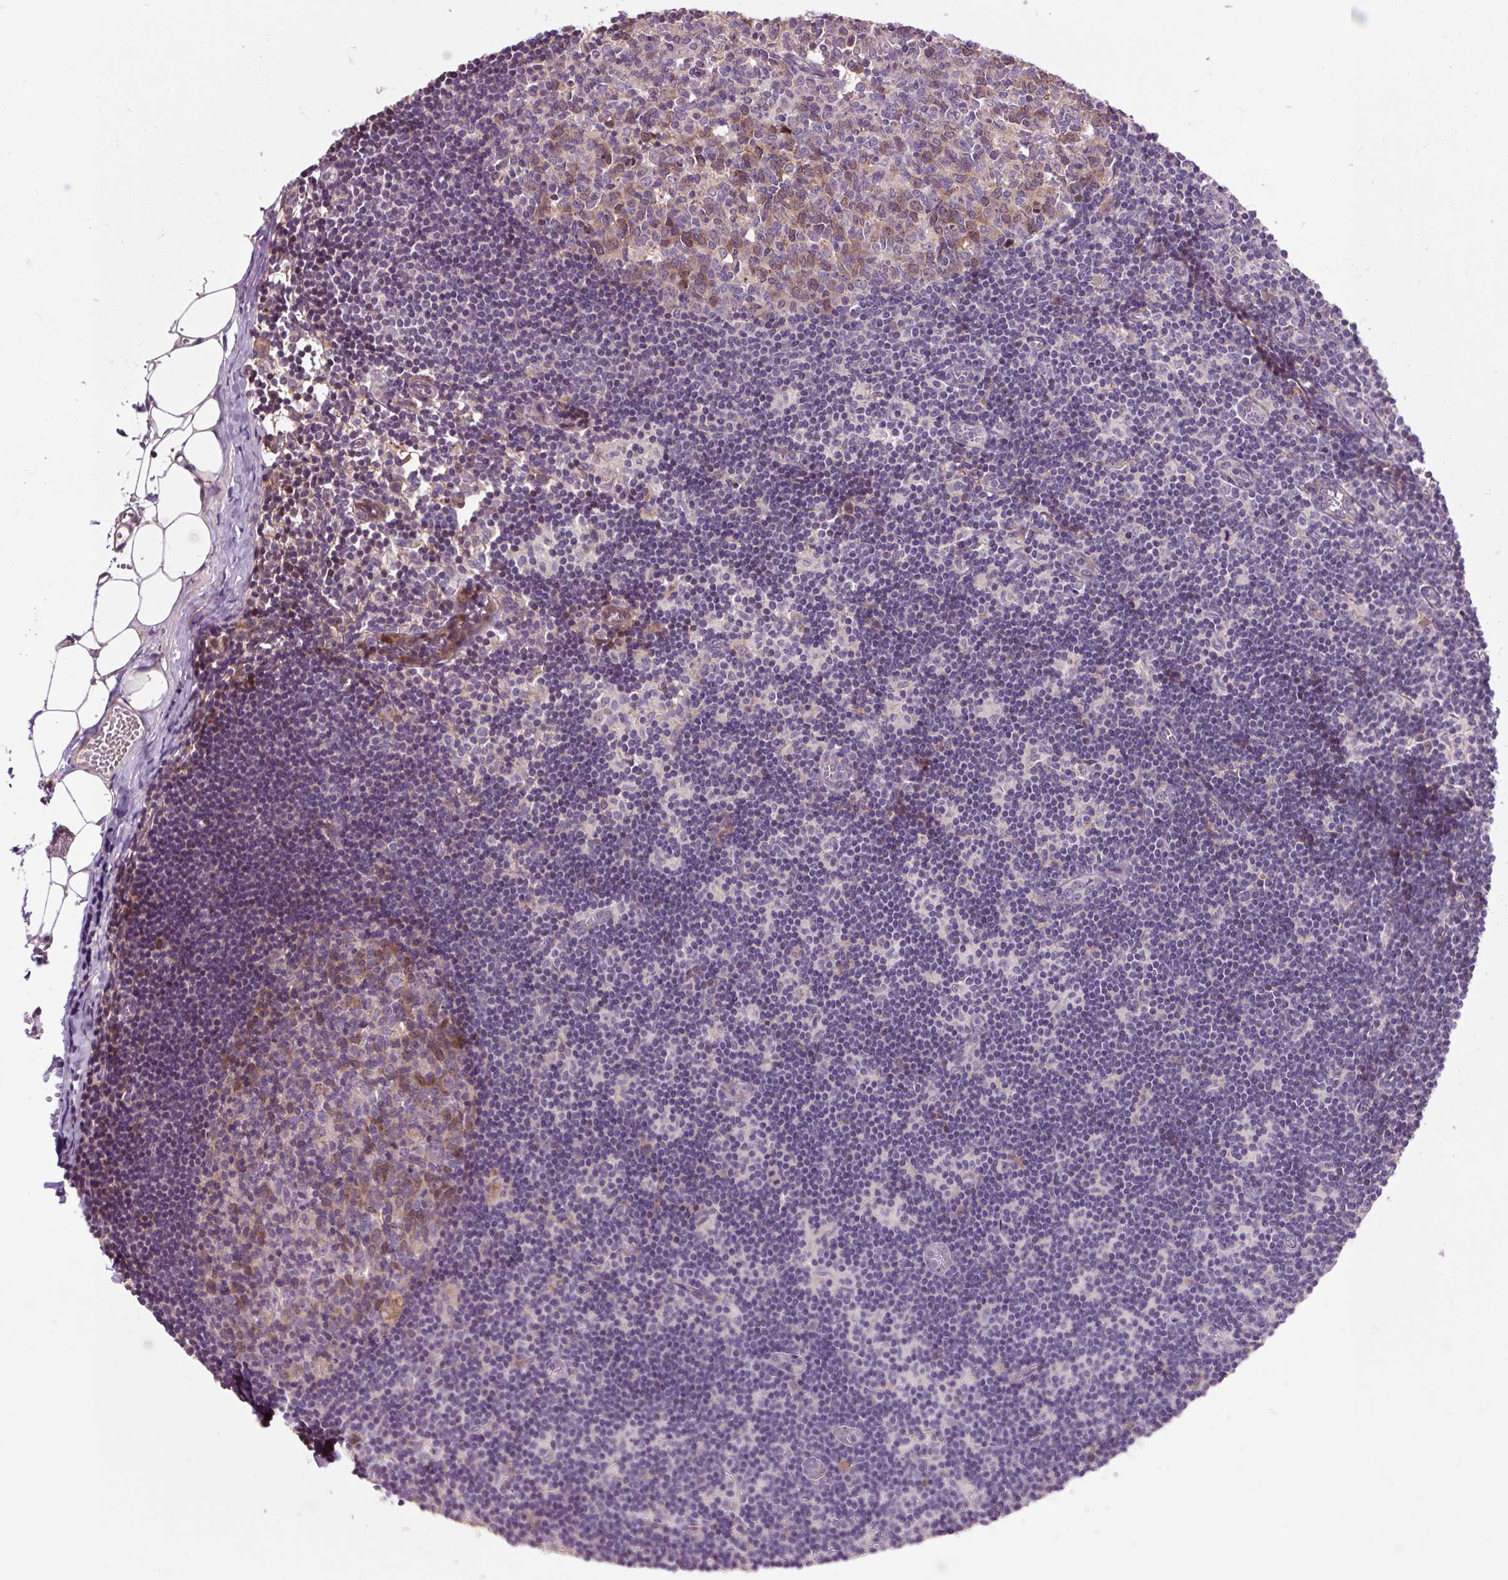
{"staining": {"intensity": "moderate", "quantity": "25%-75%", "location": "cytoplasmic/membranous"}, "tissue": "lymph node", "cell_type": "Germinal center cells", "image_type": "normal", "snomed": [{"axis": "morphology", "description": "Normal tissue, NOS"}, {"axis": "topography", "description": "Lymph node"}], "caption": "Immunohistochemistry photomicrograph of unremarkable lymph node: lymph node stained using immunohistochemistry (IHC) shows medium levels of moderate protein expression localized specifically in the cytoplasmic/membranous of germinal center cells, appearing as a cytoplasmic/membranous brown color.", "gene": "PRIMPOL", "patient": {"sex": "female", "age": 31}}